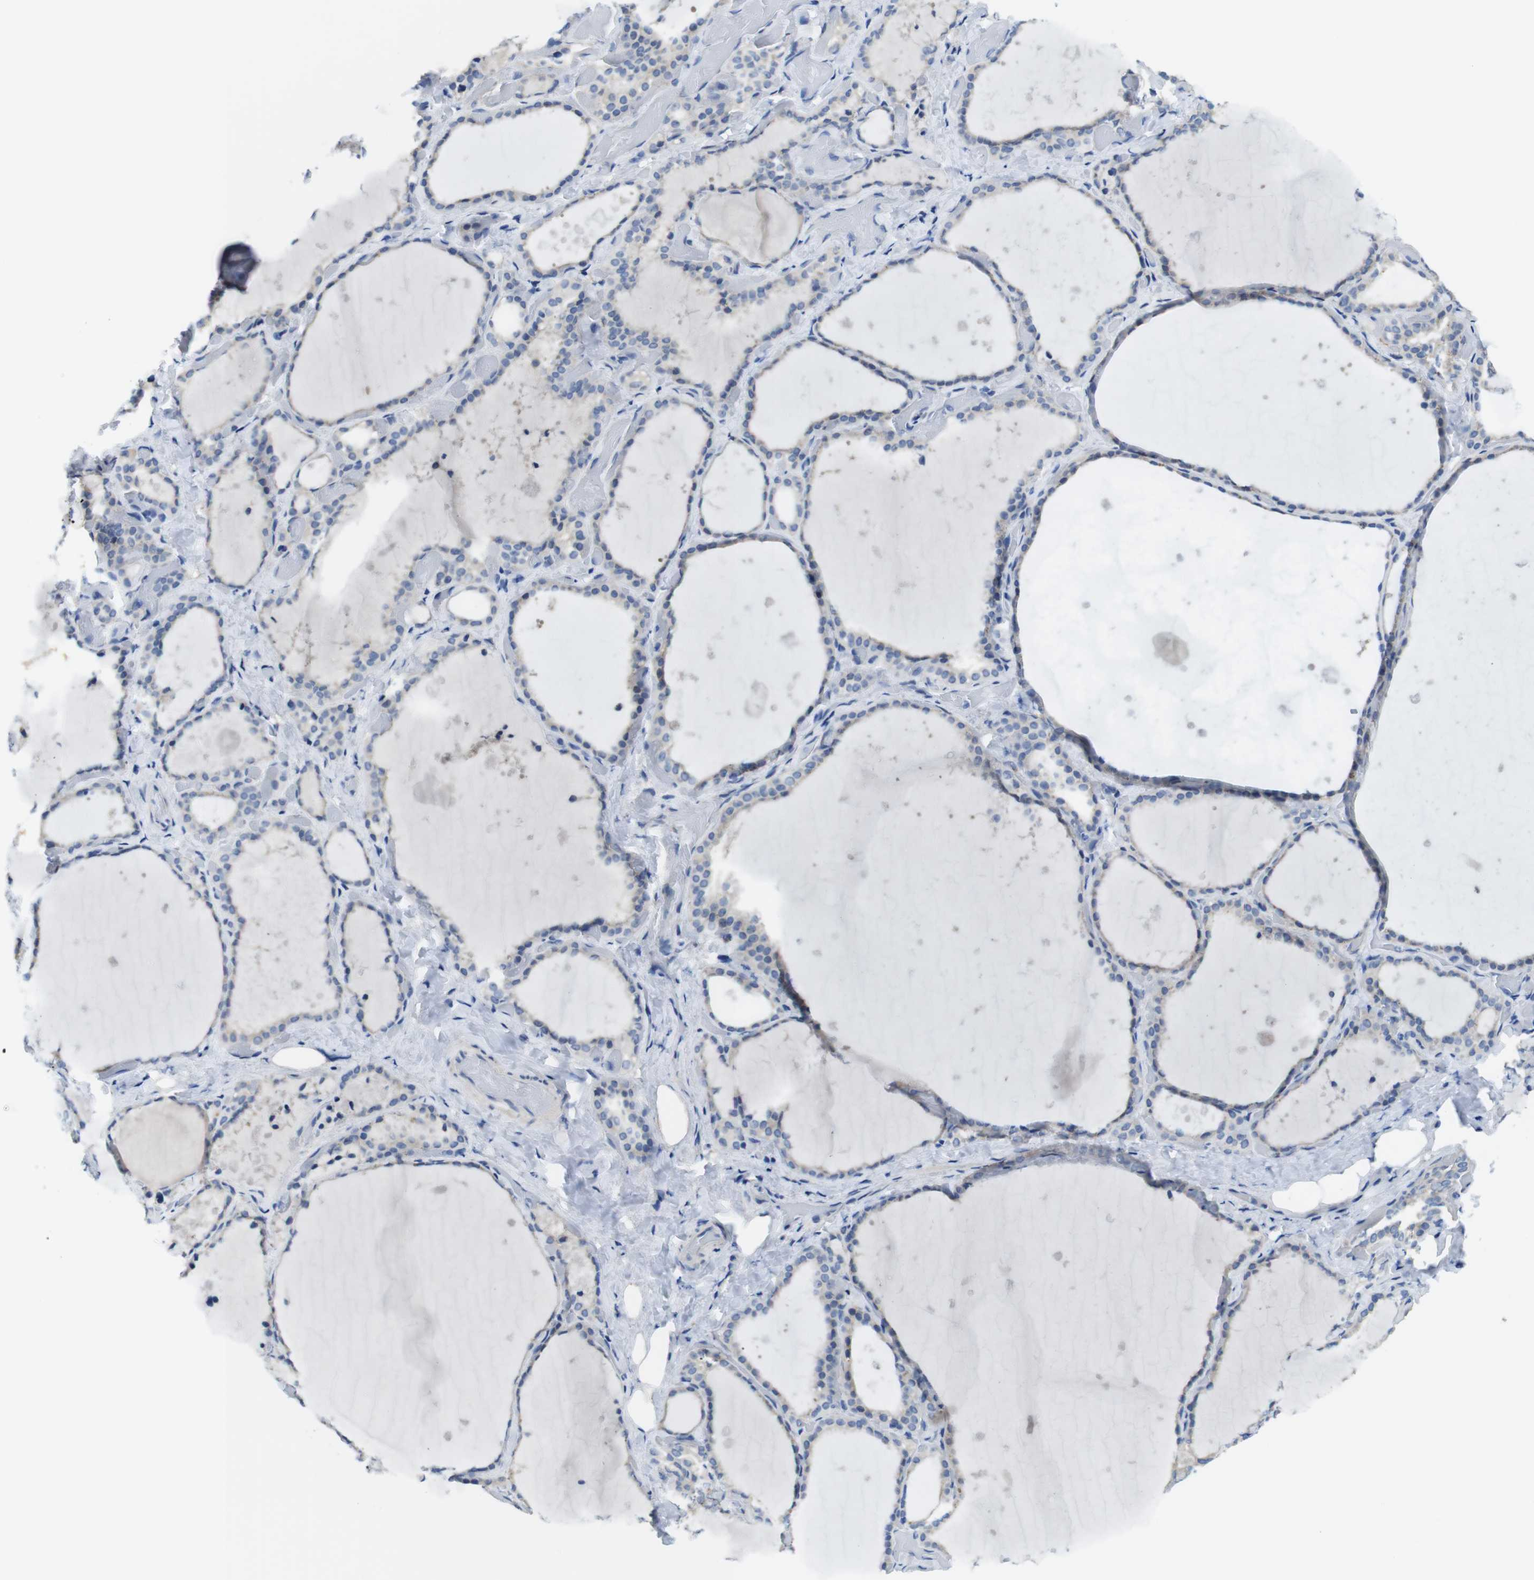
{"staining": {"intensity": "negative", "quantity": "none", "location": "none"}, "tissue": "thyroid gland", "cell_type": "Glandular cells", "image_type": "normal", "snomed": [{"axis": "morphology", "description": "Normal tissue, NOS"}, {"axis": "topography", "description": "Thyroid gland"}], "caption": "This is an IHC micrograph of normal thyroid gland. There is no staining in glandular cells.", "gene": "CDH8", "patient": {"sex": "female", "age": 44}}